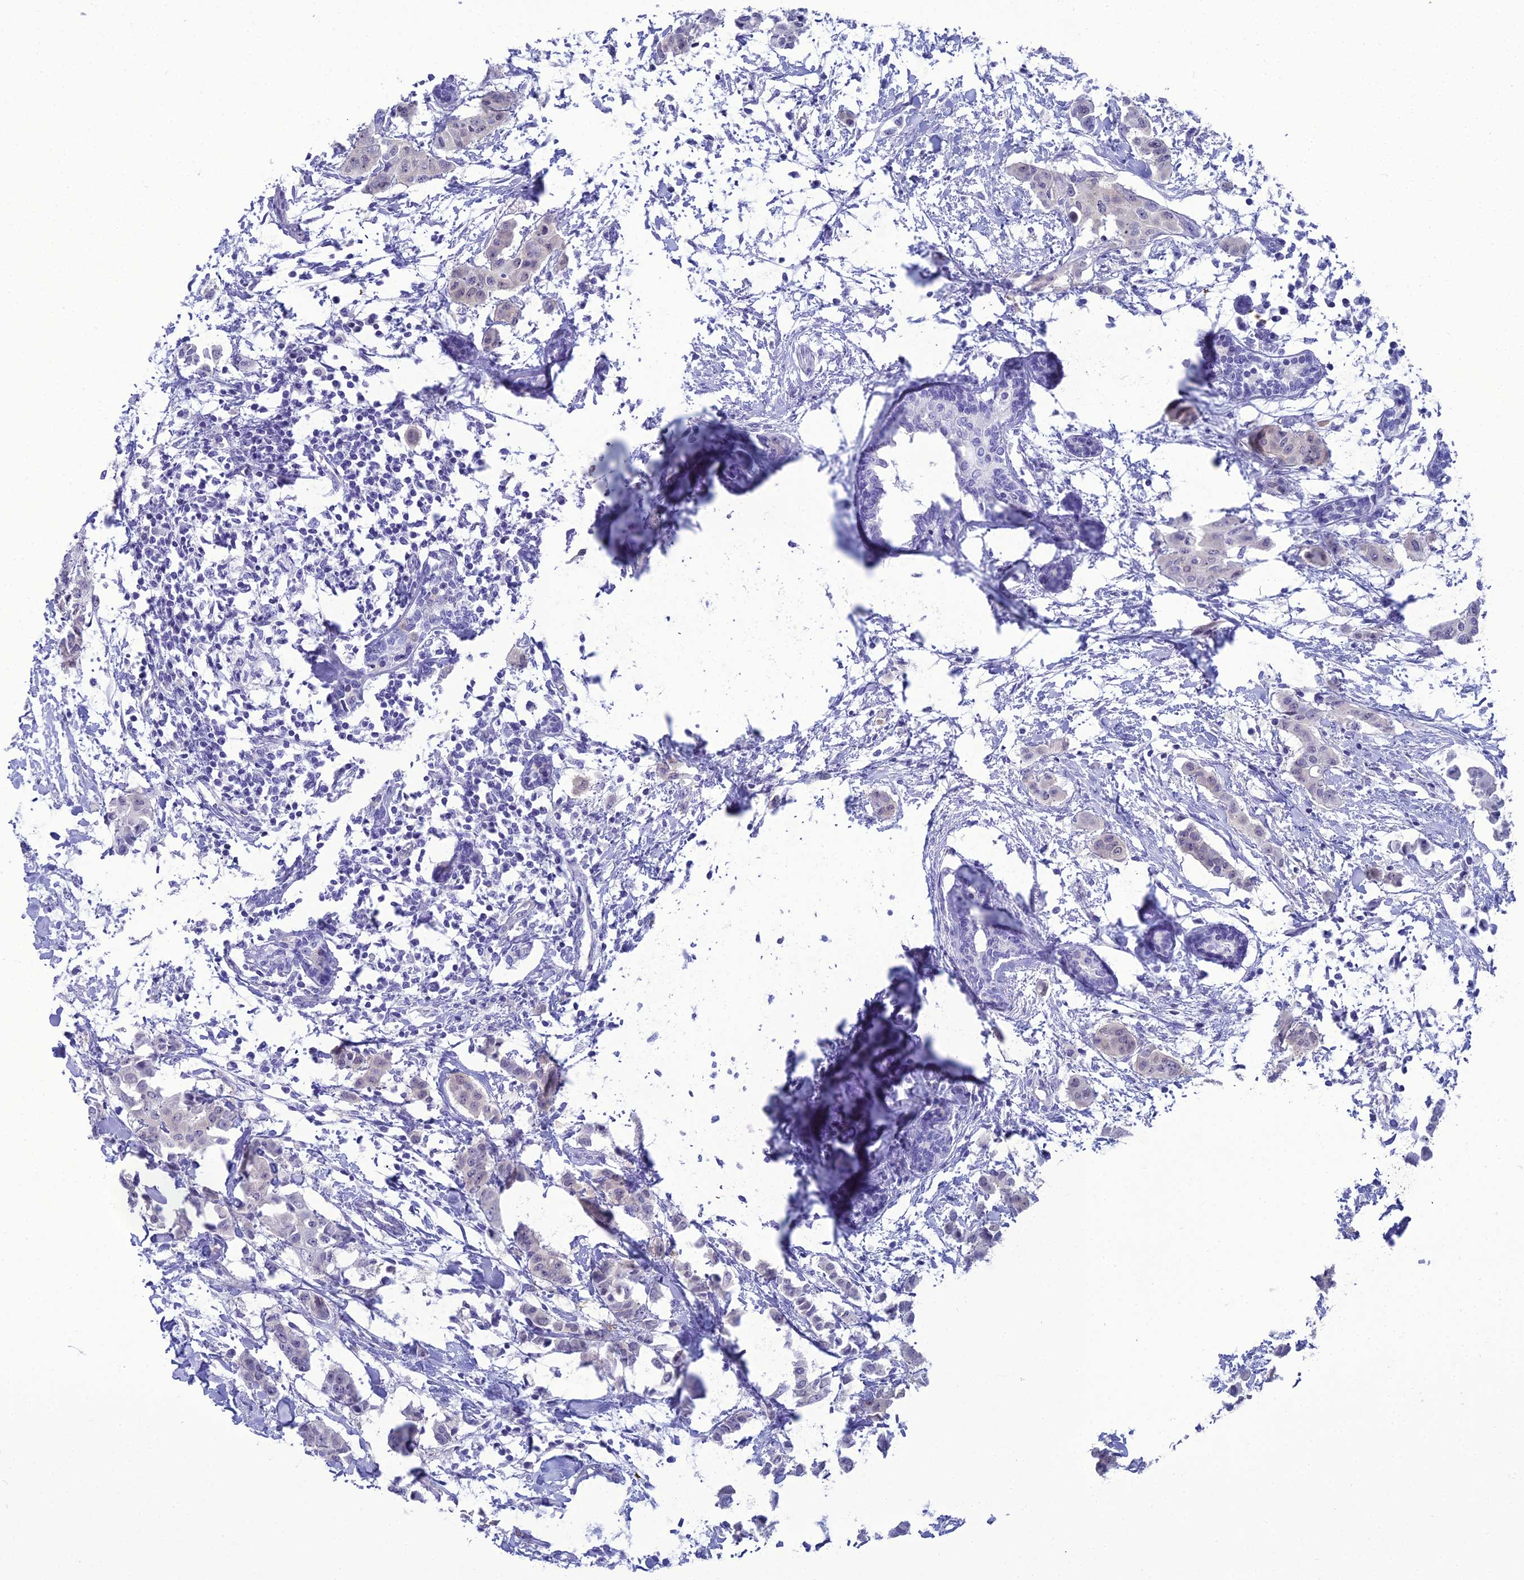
{"staining": {"intensity": "negative", "quantity": "none", "location": "none"}, "tissue": "breast cancer", "cell_type": "Tumor cells", "image_type": "cancer", "snomed": [{"axis": "morphology", "description": "Duct carcinoma"}, {"axis": "topography", "description": "Breast"}], "caption": "Tumor cells are negative for brown protein staining in breast invasive ductal carcinoma.", "gene": "GNPNAT1", "patient": {"sex": "female", "age": 40}}